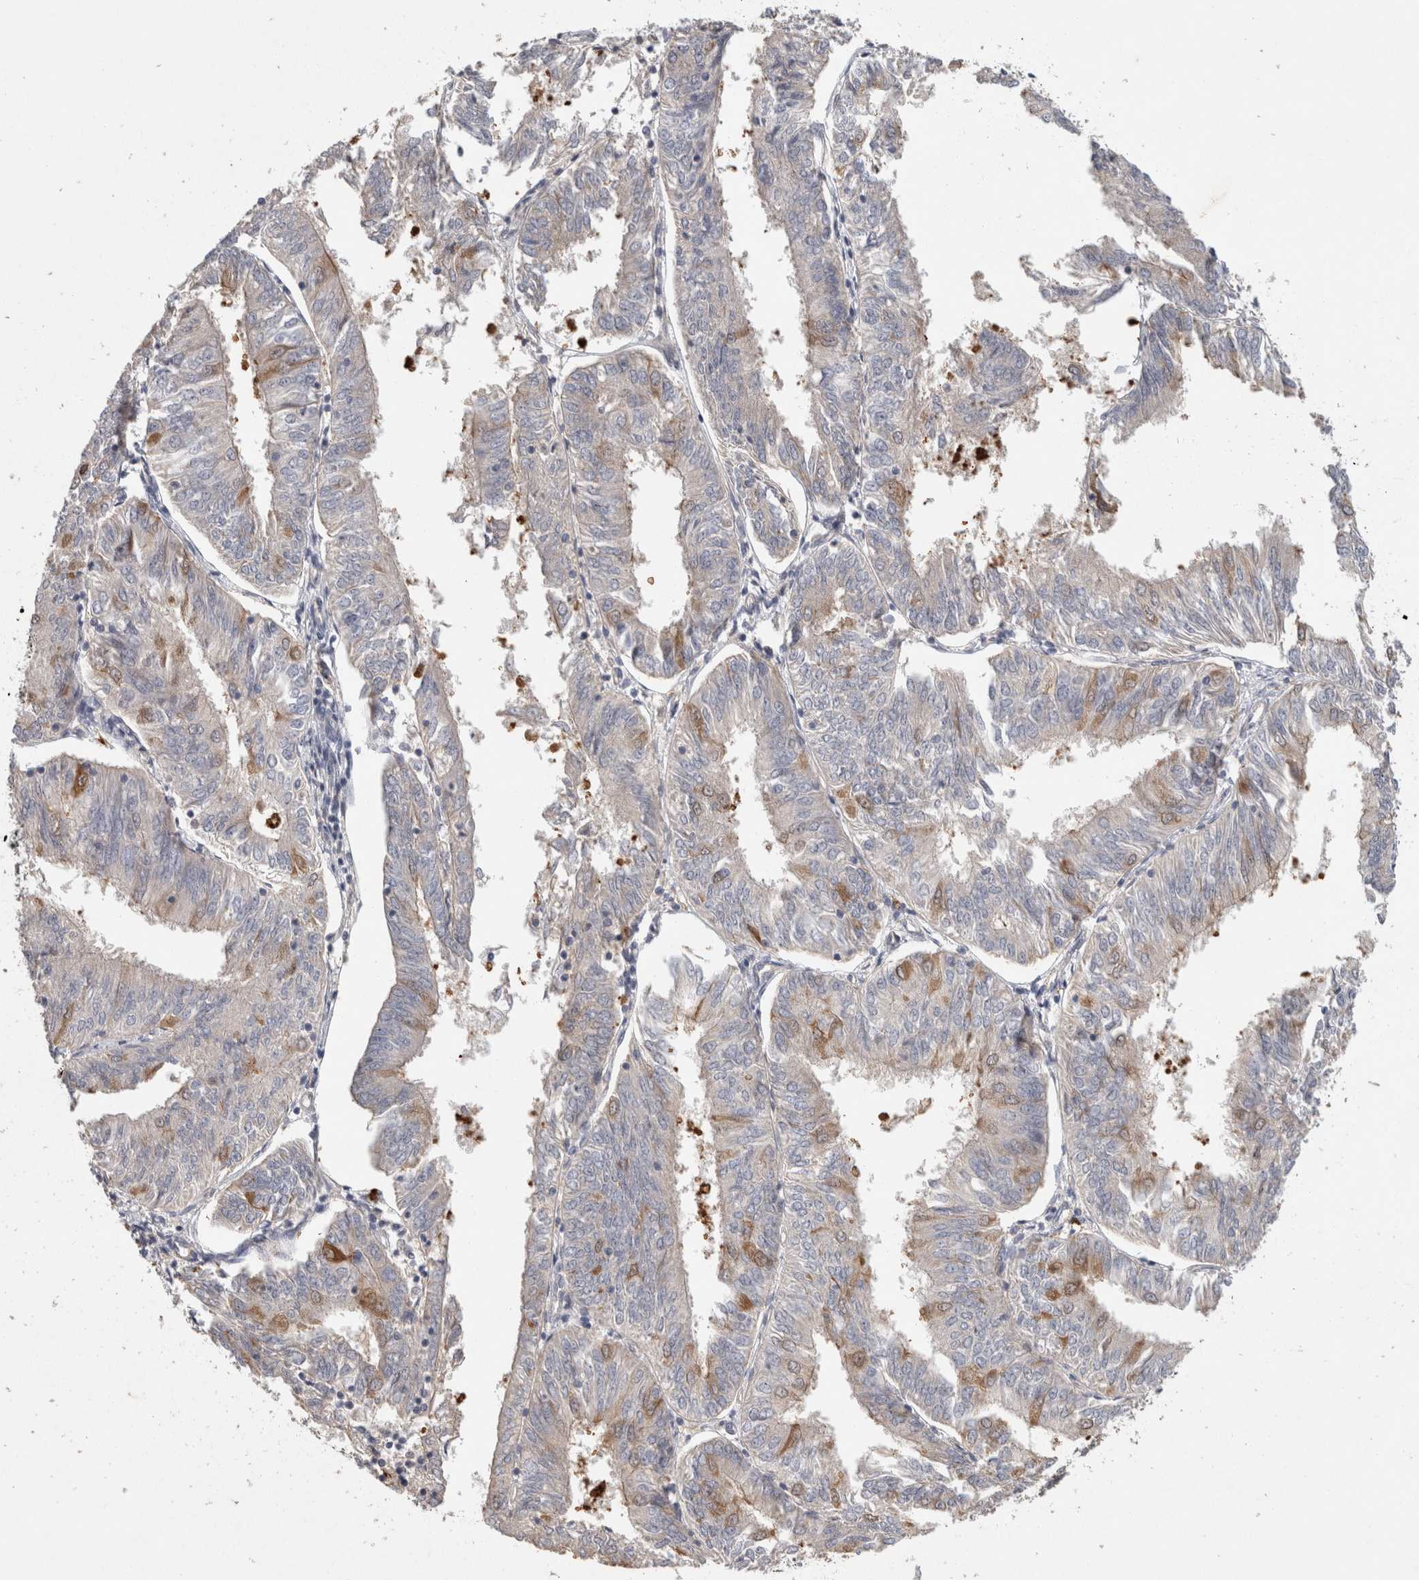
{"staining": {"intensity": "moderate", "quantity": "<25%", "location": "cytoplasmic/membranous"}, "tissue": "endometrial cancer", "cell_type": "Tumor cells", "image_type": "cancer", "snomed": [{"axis": "morphology", "description": "Adenocarcinoma, NOS"}, {"axis": "topography", "description": "Endometrium"}], "caption": "A histopathology image showing moderate cytoplasmic/membranous positivity in about <25% of tumor cells in endometrial cancer, as visualized by brown immunohistochemical staining.", "gene": "CERS3", "patient": {"sex": "female", "age": 58}}